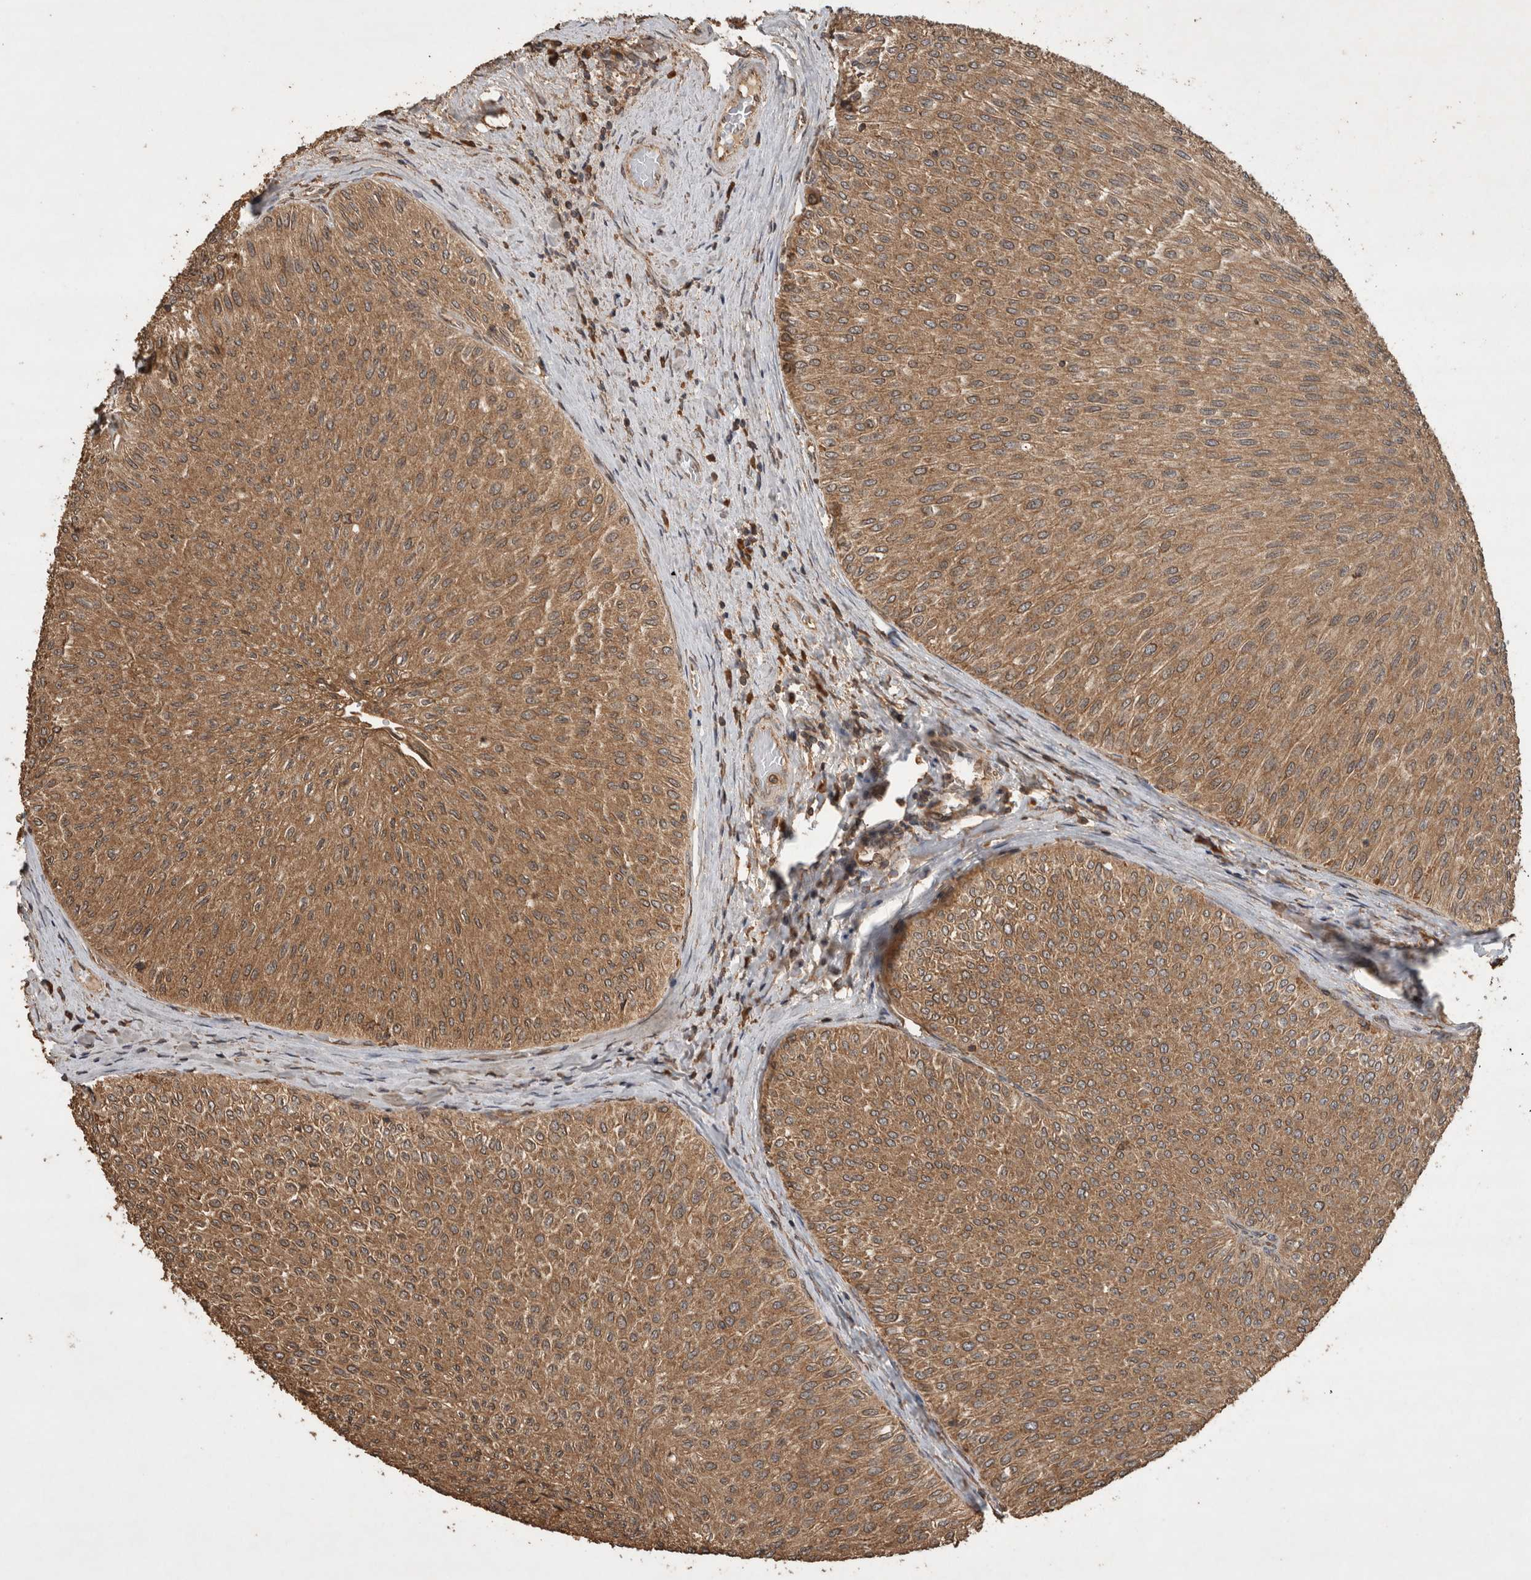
{"staining": {"intensity": "moderate", "quantity": ">75%", "location": "cytoplasmic/membranous"}, "tissue": "urothelial cancer", "cell_type": "Tumor cells", "image_type": "cancer", "snomed": [{"axis": "morphology", "description": "Urothelial carcinoma, Low grade"}, {"axis": "topography", "description": "Urinary bladder"}], "caption": "Human urothelial cancer stained with a brown dye demonstrates moderate cytoplasmic/membranous positive positivity in about >75% of tumor cells.", "gene": "OTUD7B", "patient": {"sex": "male", "age": 78}}